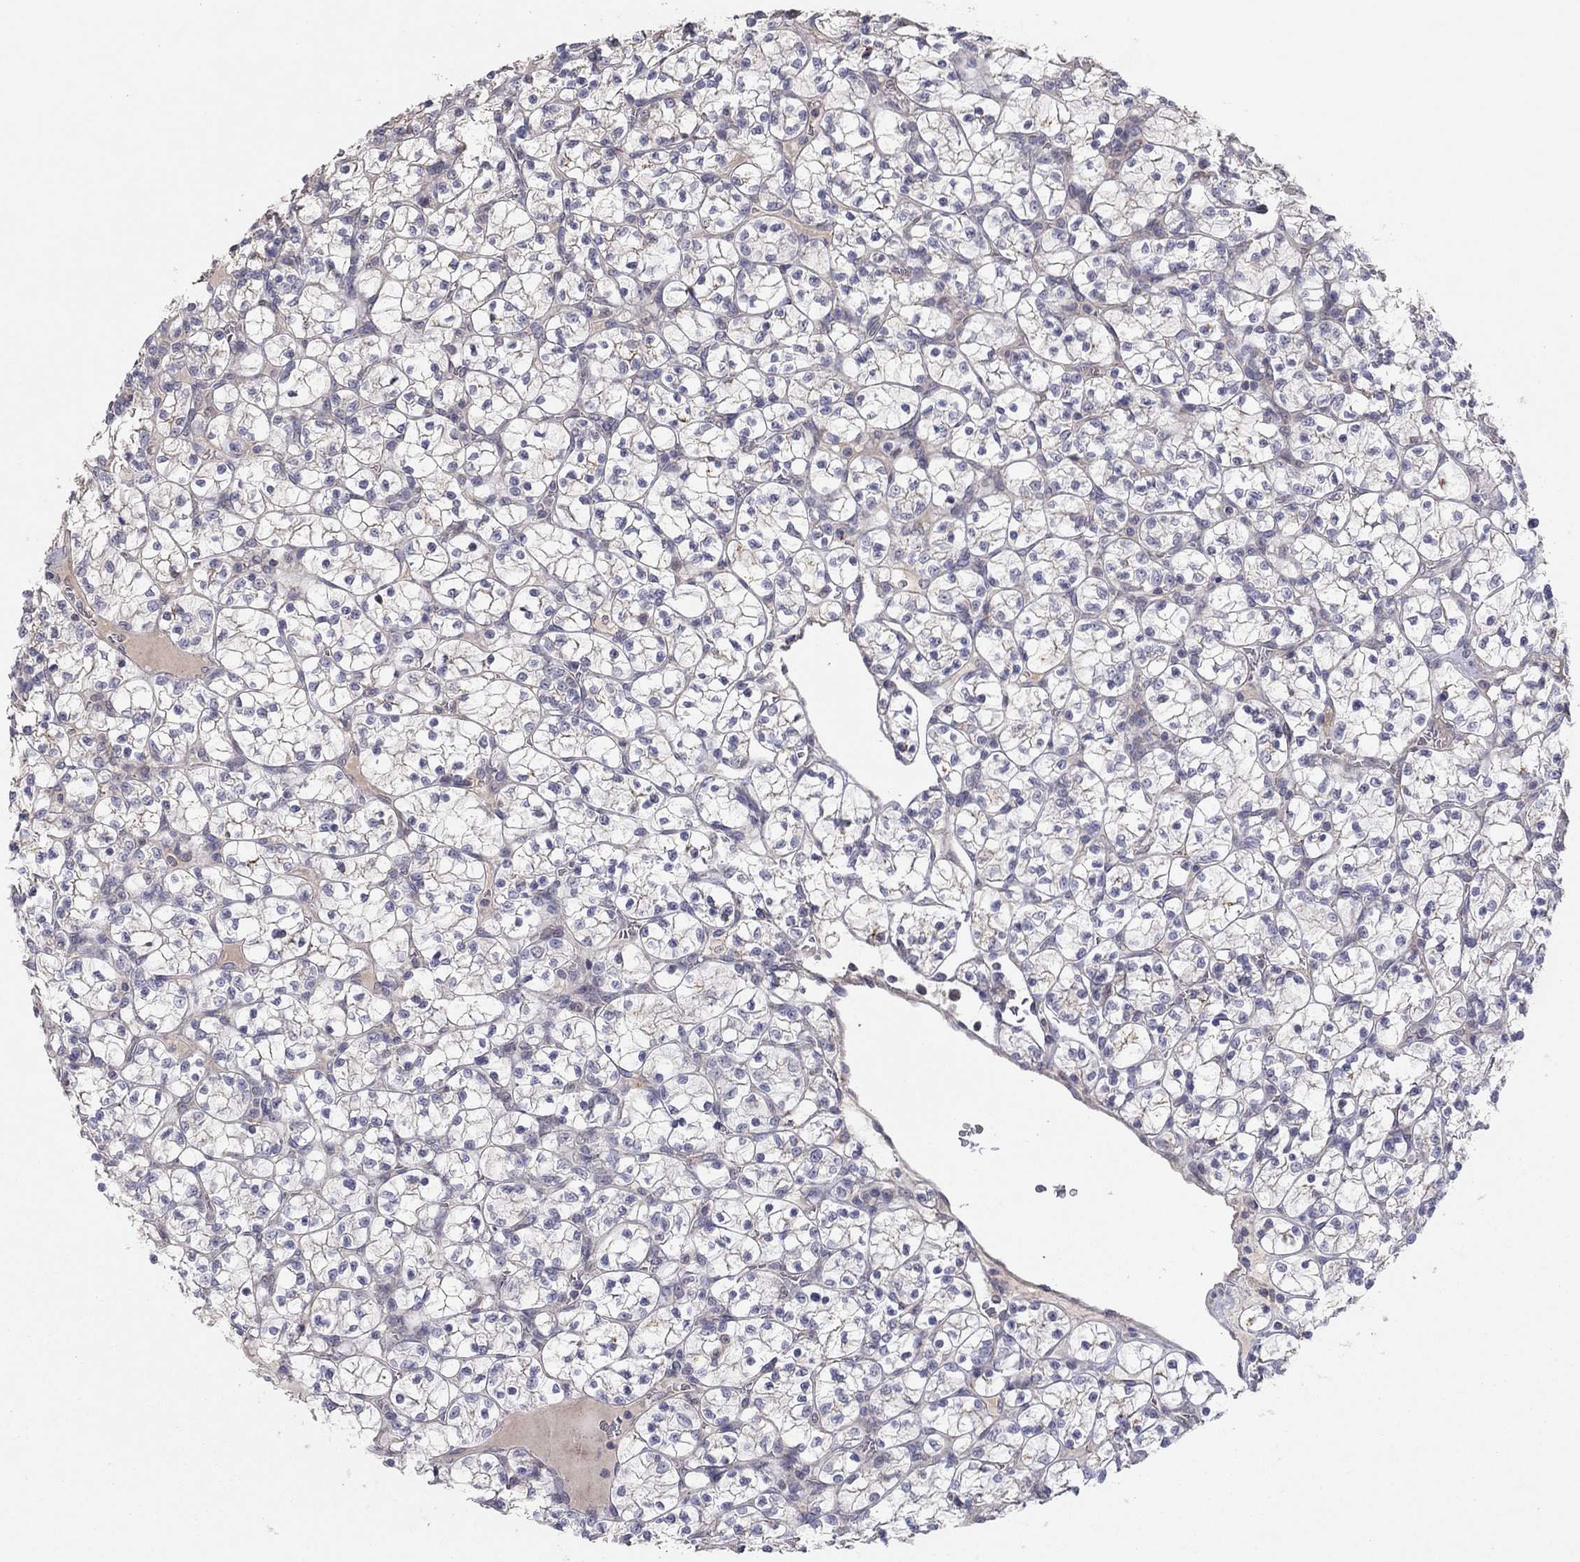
{"staining": {"intensity": "negative", "quantity": "none", "location": "none"}, "tissue": "renal cancer", "cell_type": "Tumor cells", "image_type": "cancer", "snomed": [{"axis": "morphology", "description": "Adenocarcinoma, NOS"}, {"axis": "topography", "description": "Kidney"}], "caption": "A histopathology image of human adenocarcinoma (renal) is negative for staining in tumor cells. The staining is performed using DAB brown chromogen with nuclei counter-stained in using hematoxylin.", "gene": "CRACDL", "patient": {"sex": "female", "age": 89}}